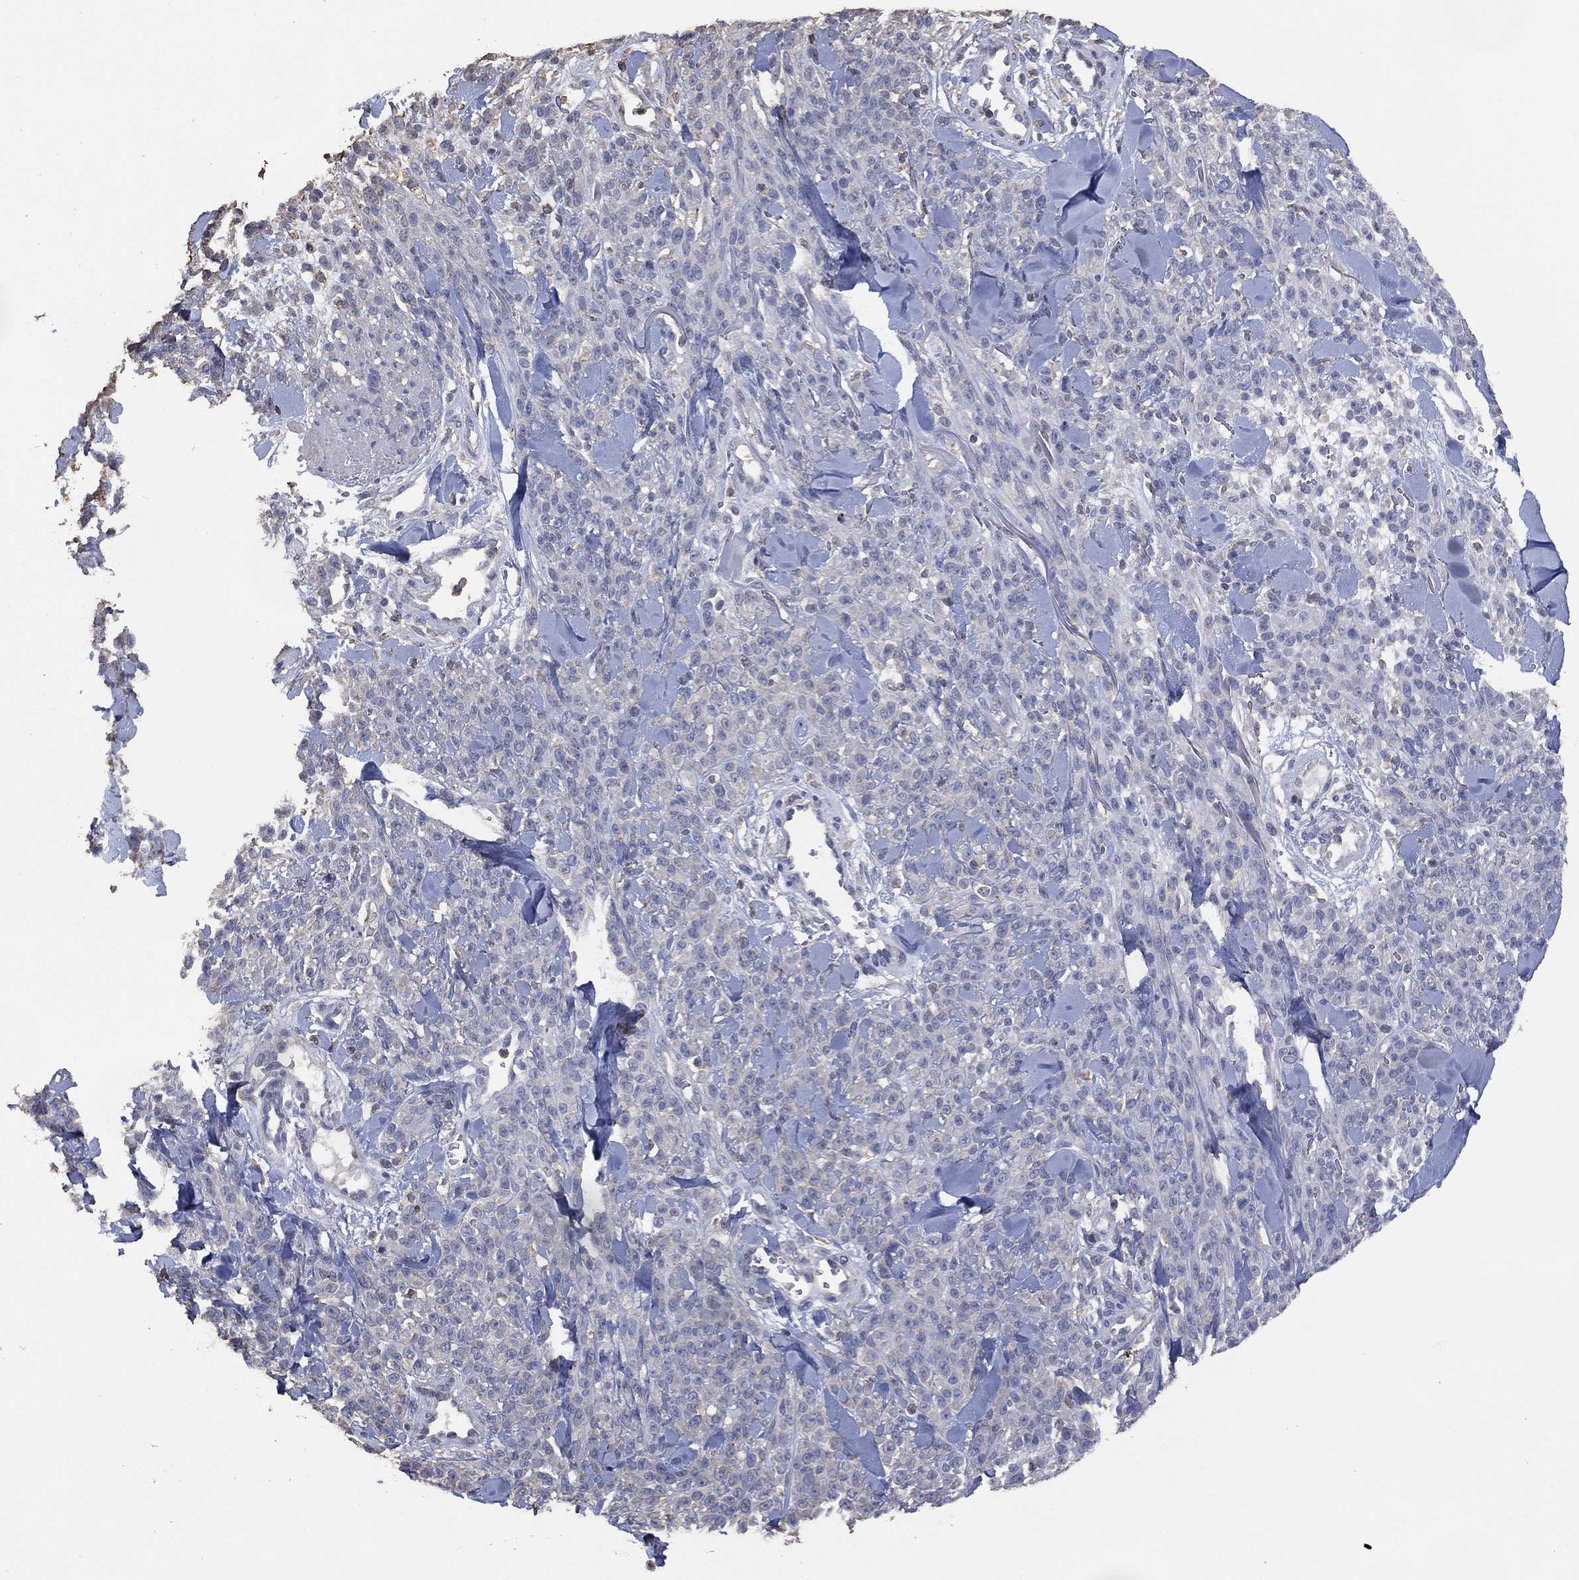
{"staining": {"intensity": "negative", "quantity": "none", "location": "none"}, "tissue": "melanoma", "cell_type": "Tumor cells", "image_type": "cancer", "snomed": [{"axis": "morphology", "description": "Malignant melanoma, NOS"}, {"axis": "topography", "description": "Skin"}, {"axis": "topography", "description": "Skin of trunk"}], "caption": "Immunohistochemistry micrograph of melanoma stained for a protein (brown), which exhibits no expression in tumor cells. Nuclei are stained in blue.", "gene": "ADPRHL1", "patient": {"sex": "male", "age": 74}}